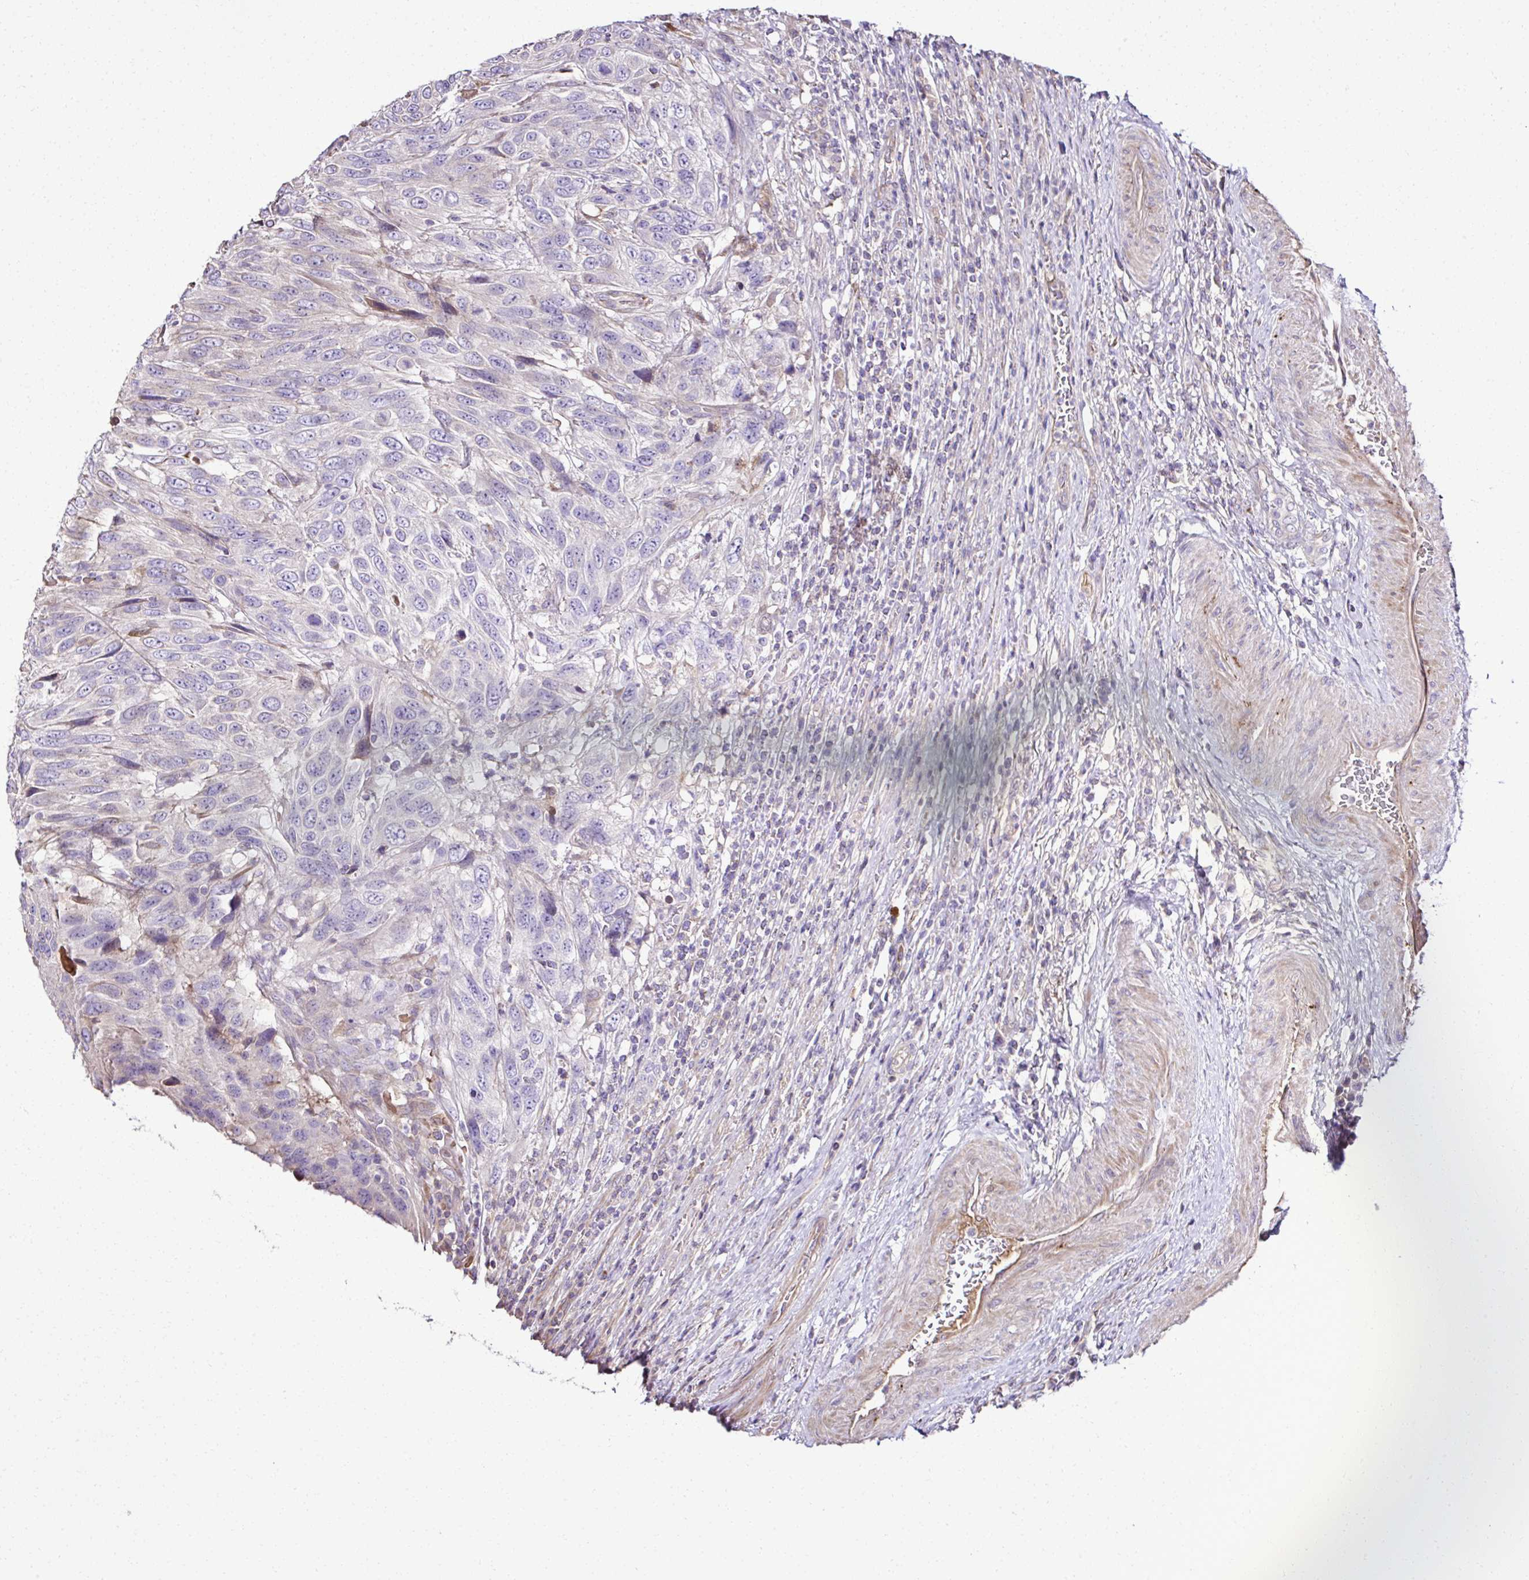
{"staining": {"intensity": "negative", "quantity": "none", "location": "none"}, "tissue": "urothelial cancer", "cell_type": "Tumor cells", "image_type": "cancer", "snomed": [{"axis": "morphology", "description": "Urothelial carcinoma, High grade"}, {"axis": "topography", "description": "Urinary bladder"}], "caption": "IHC photomicrograph of neoplastic tissue: urothelial carcinoma (high-grade) stained with DAB (3,3'-diaminobenzidine) exhibits no significant protein expression in tumor cells.", "gene": "CCDC85C", "patient": {"sex": "female", "age": 70}}